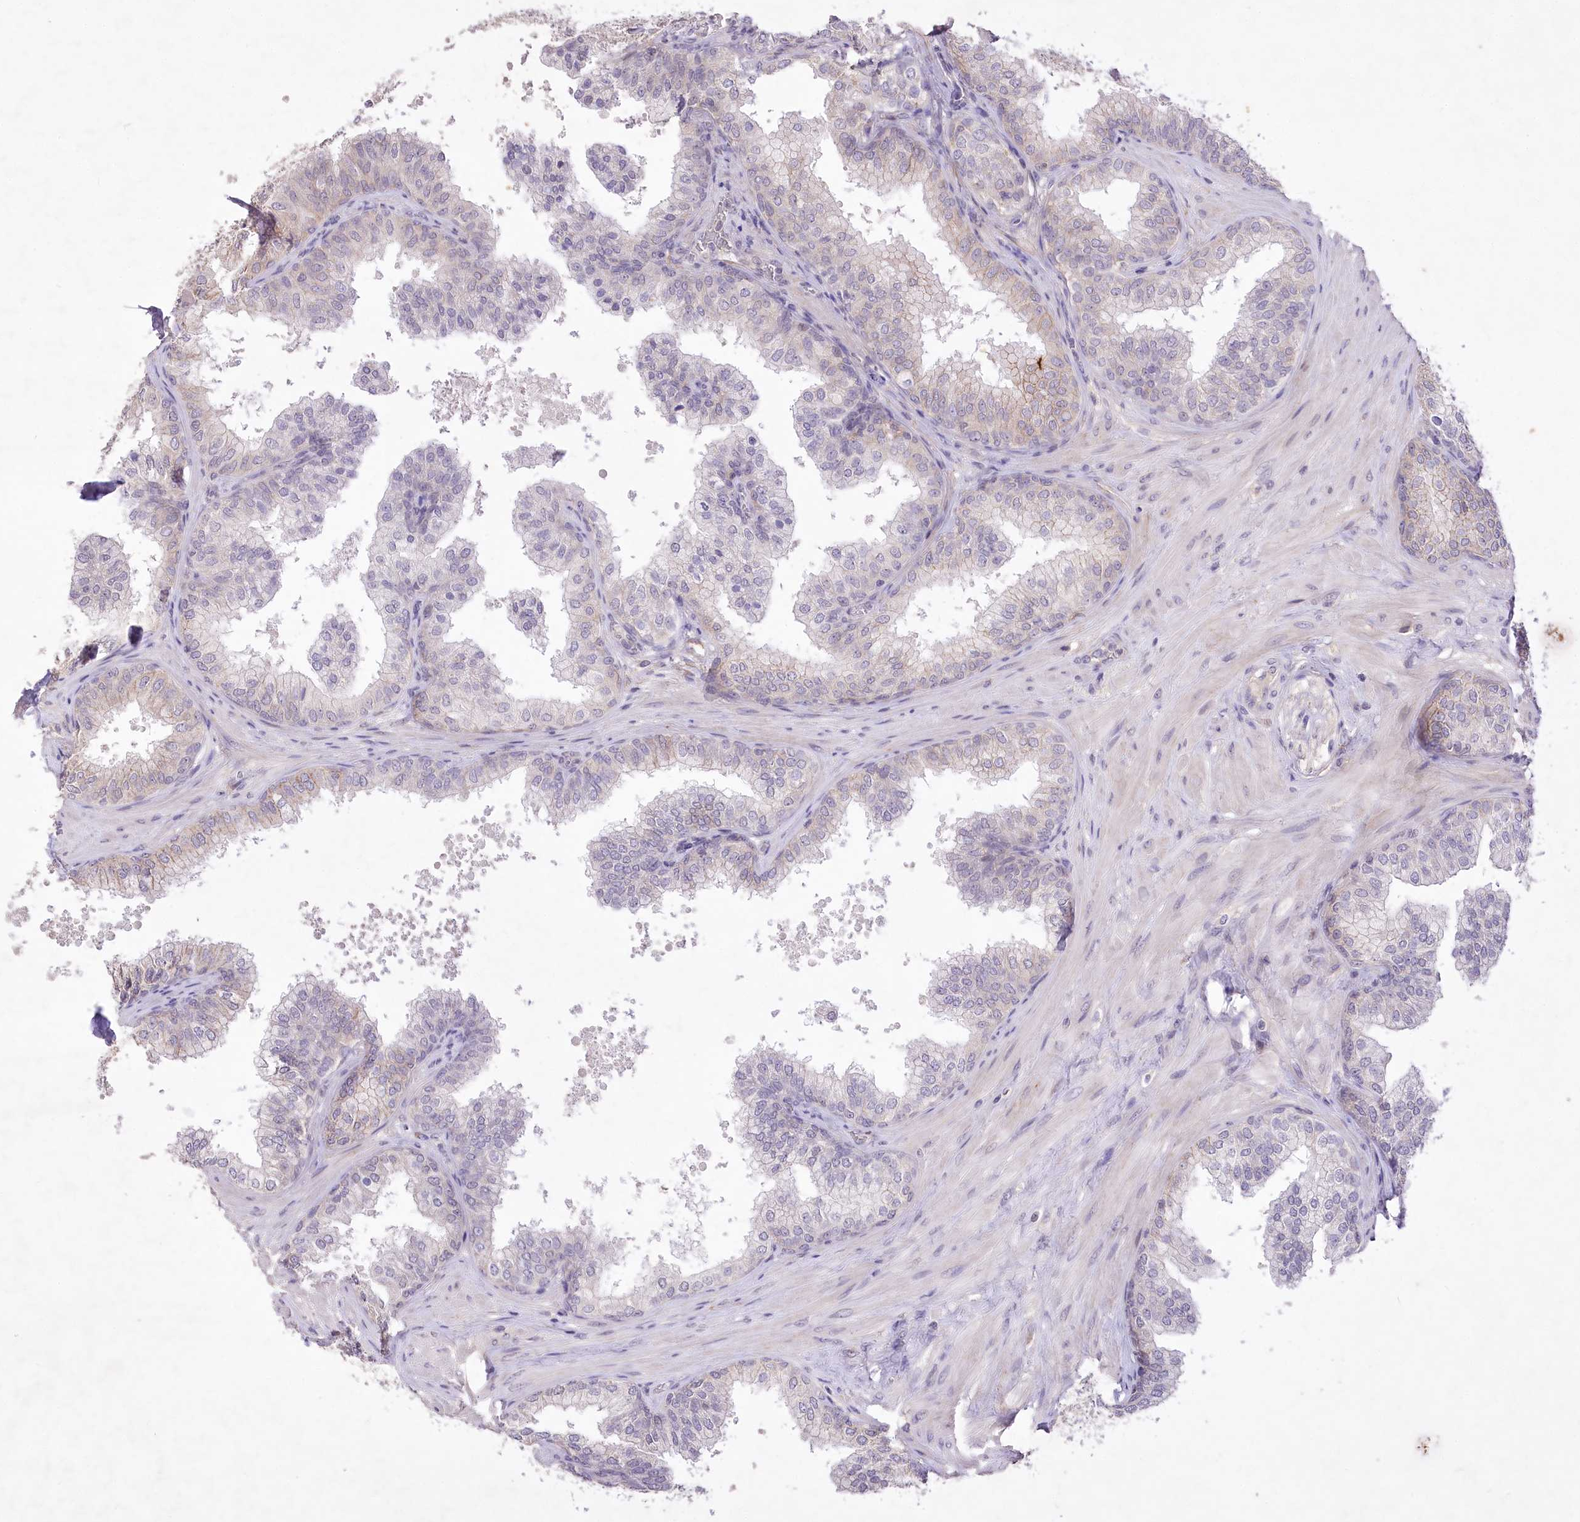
{"staining": {"intensity": "weak", "quantity": "<25%", "location": "cytoplasmic/membranous"}, "tissue": "prostate", "cell_type": "Glandular cells", "image_type": "normal", "snomed": [{"axis": "morphology", "description": "Normal tissue, NOS"}, {"axis": "topography", "description": "Prostate"}], "caption": "Immunohistochemistry (IHC) image of unremarkable prostate: prostate stained with DAB exhibits no significant protein expression in glandular cells.", "gene": "ENPP1", "patient": {"sex": "male", "age": 60}}